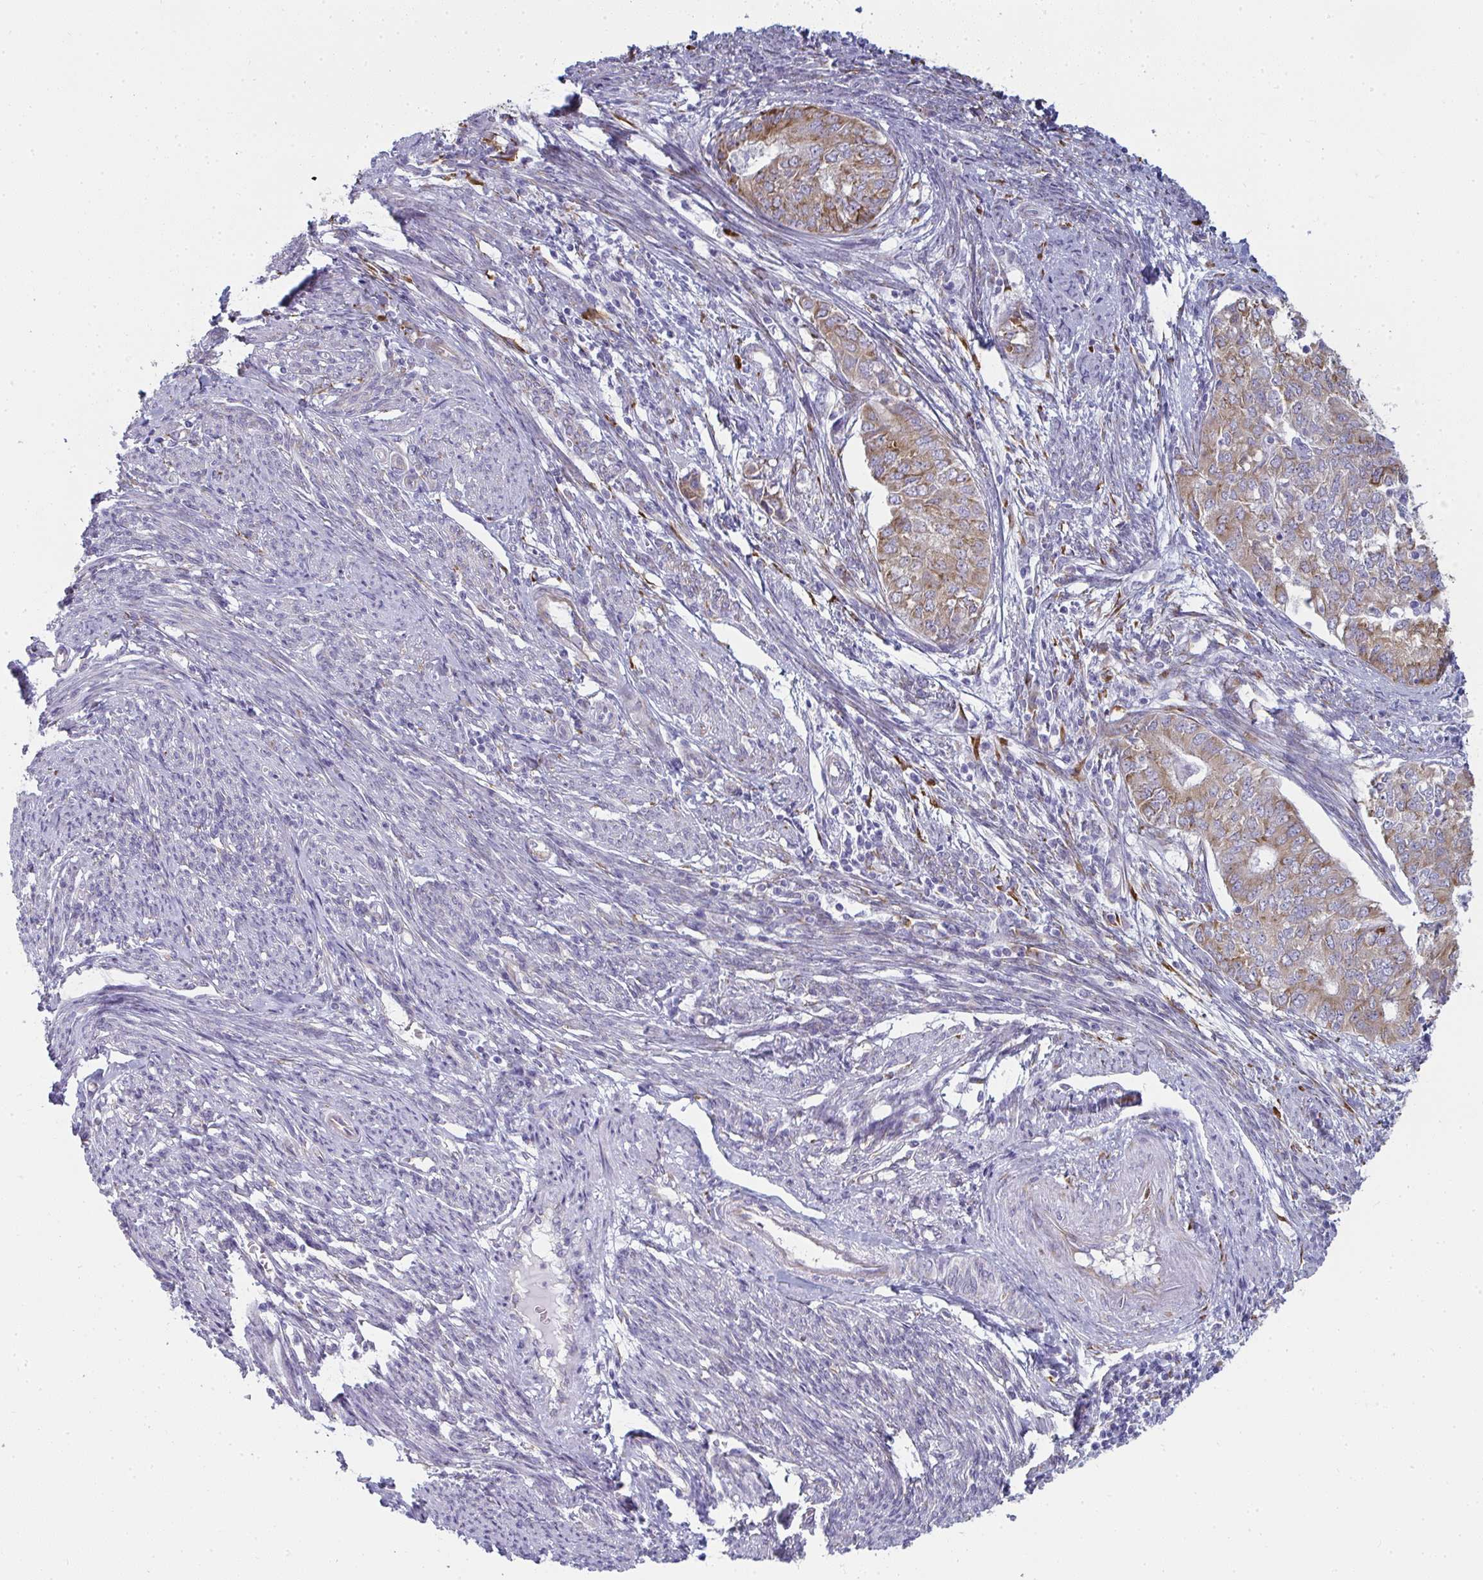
{"staining": {"intensity": "moderate", "quantity": "<25%", "location": "cytoplasmic/membranous"}, "tissue": "endometrial cancer", "cell_type": "Tumor cells", "image_type": "cancer", "snomed": [{"axis": "morphology", "description": "Adenocarcinoma, NOS"}, {"axis": "topography", "description": "Endometrium"}], "caption": "Moderate cytoplasmic/membranous staining is present in about <25% of tumor cells in endometrial cancer.", "gene": "SHROOM1", "patient": {"sex": "female", "age": 62}}